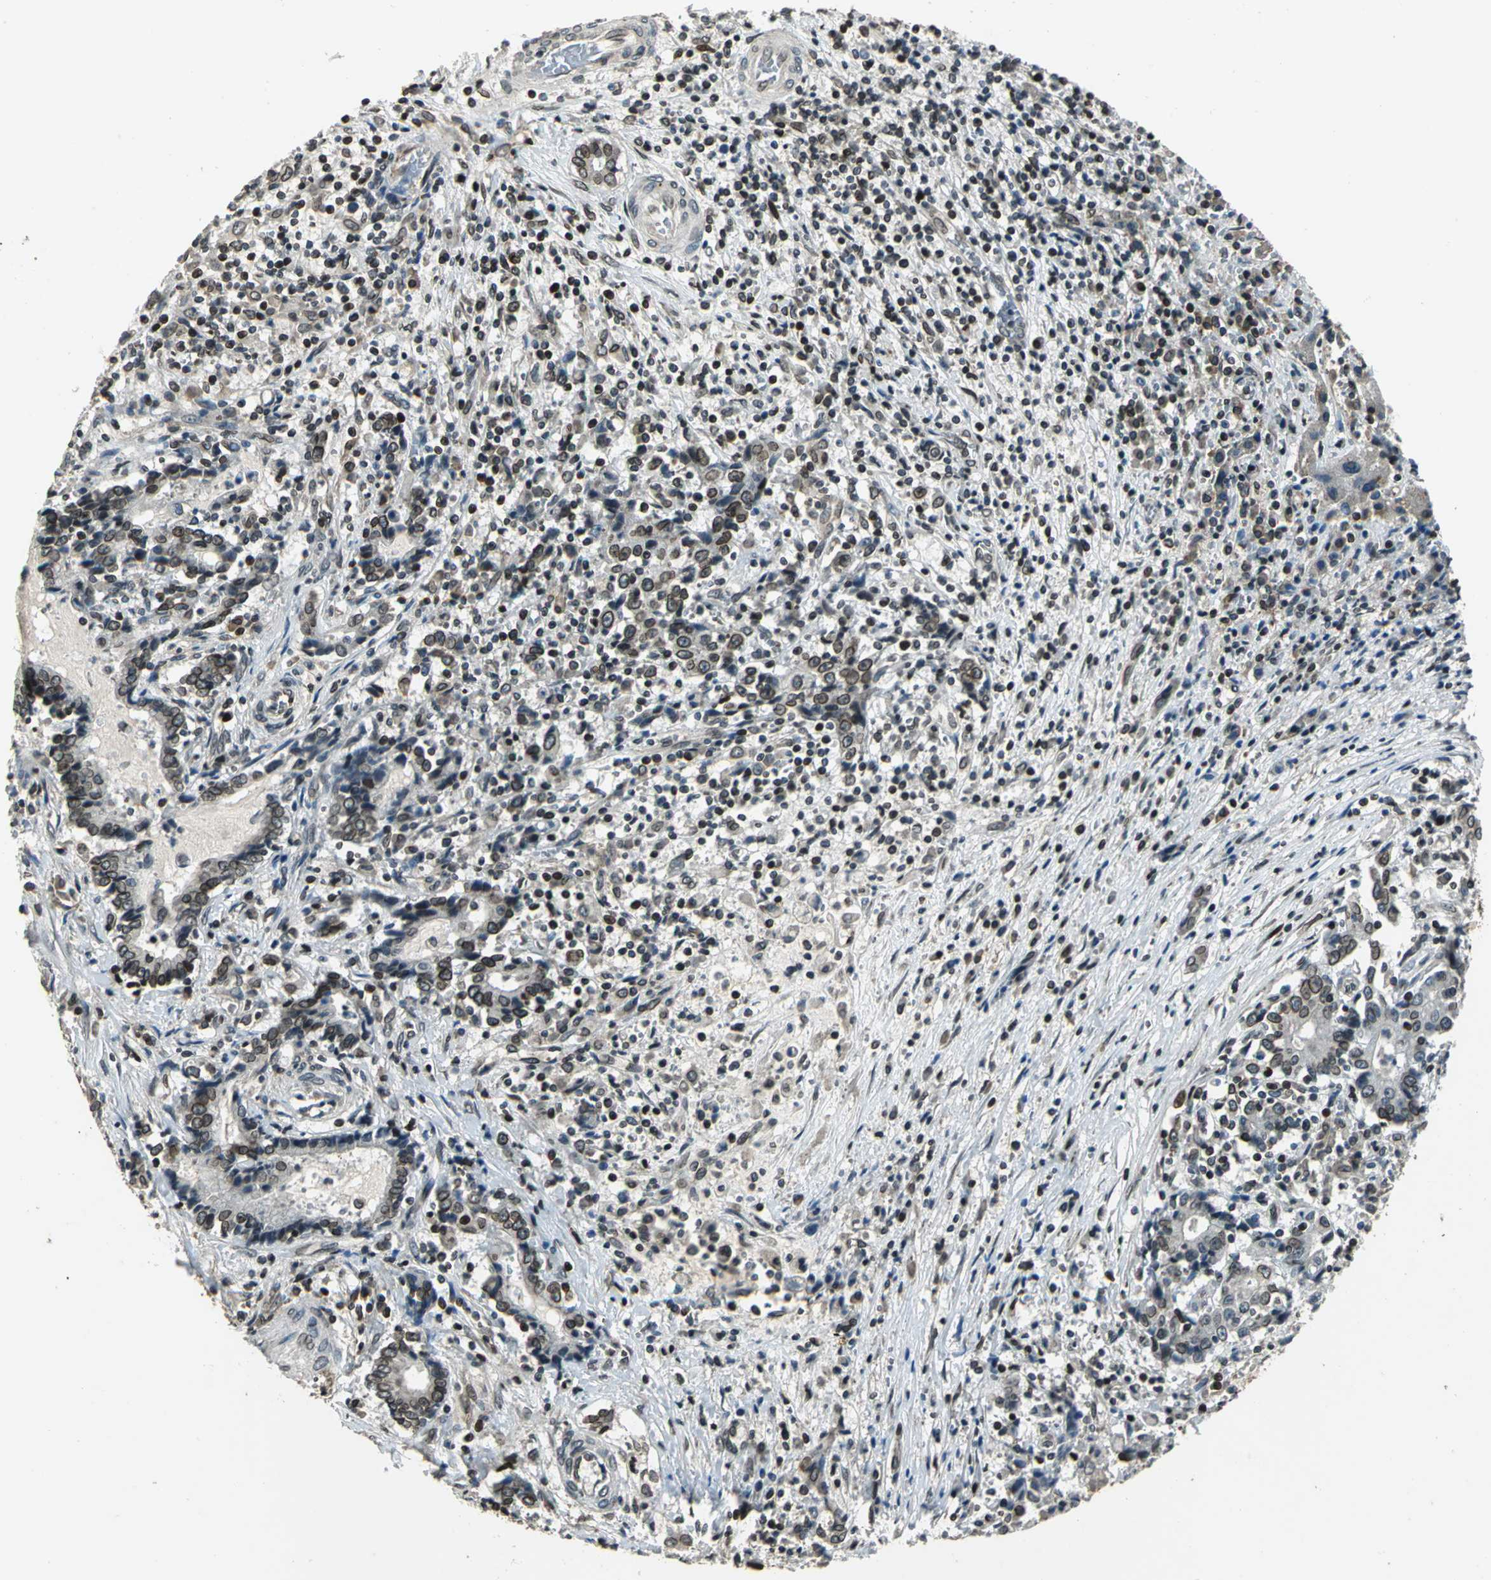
{"staining": {"intensity": "moderate", "quantity": "25%-75%", "location": "cytoplasmic/membranous,nuclear"}, "tissue": "liver cancer", "cell_type": "Tumor cells", "image_type": "cancer", "snomed": [{"axis": "morphology", "description": "Cholangiocarcinoma"}, {"axis": "topography", "description": "Liver"}], "caption": "Cholangiocarcinoma (liver) was stained to show a protein in brown. There is medium levels of moderate cytoplasmic/membranous and nuclear staining in approximately 25%-75% of tumor cells.", "gene": "BRIP1", "patient": {"sex": "male", "age": 57}}